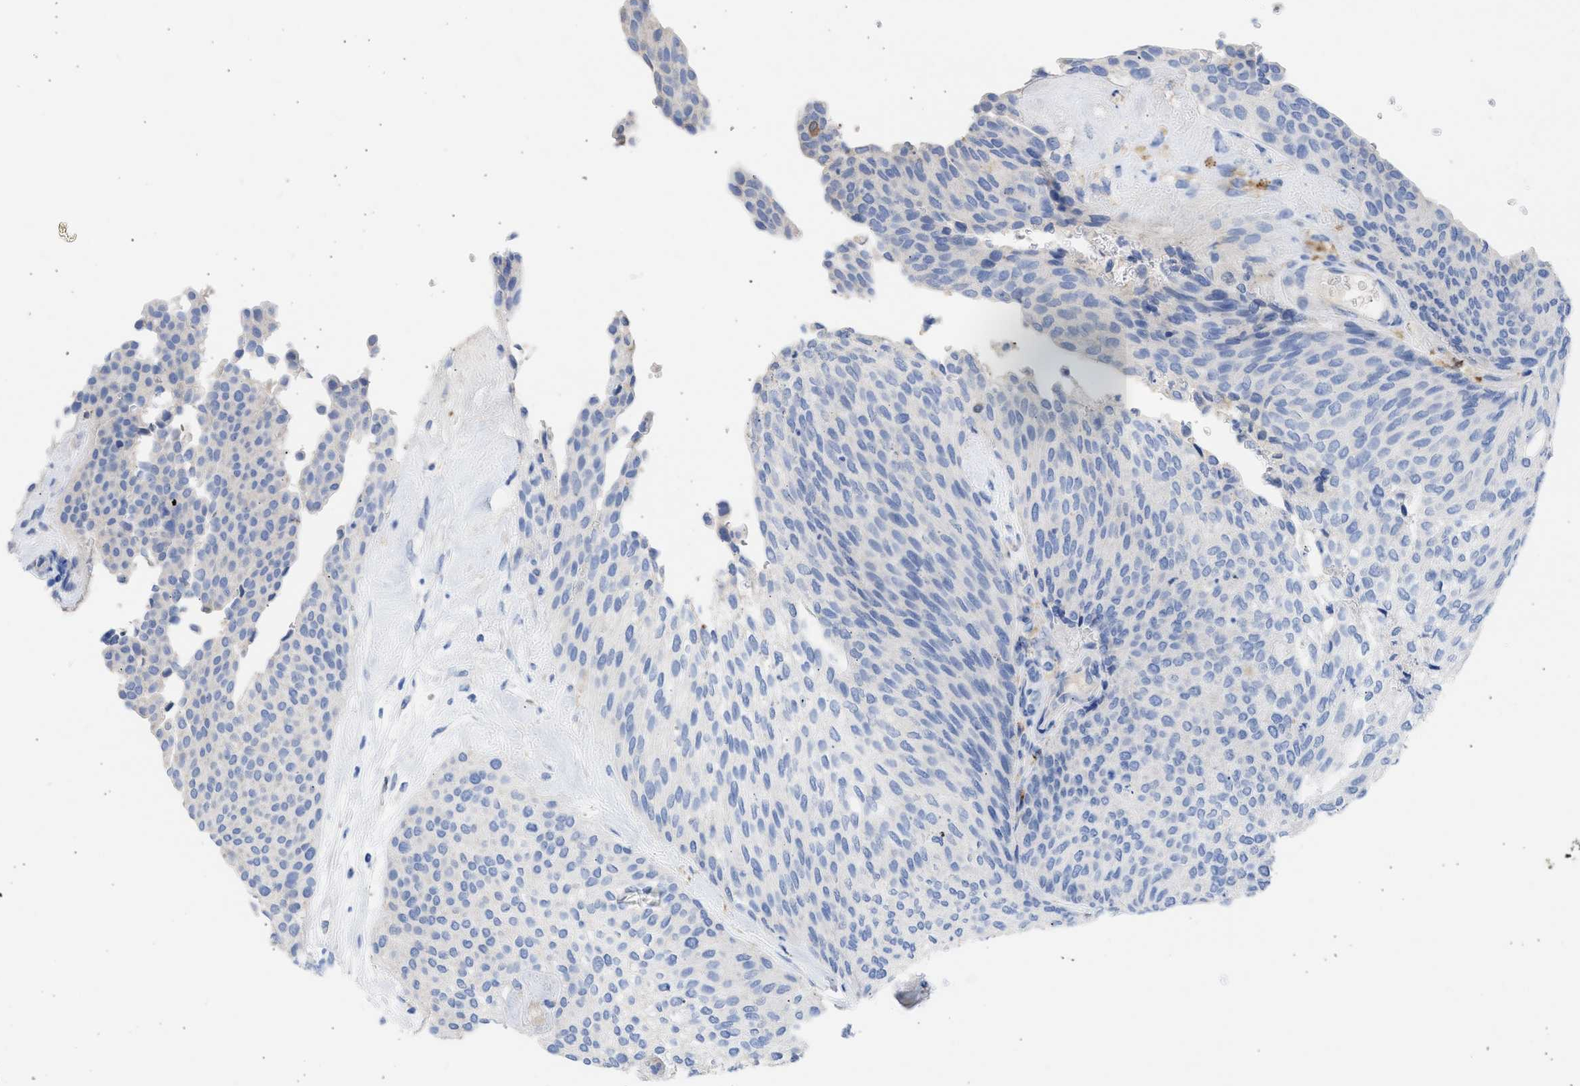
{"staining": {"intensity": "negative", "quantity": "none", "location": "none"}, "tissue": "urothelial cancer", "cell_type": "Tumor cells", "image_type": "cancer", "snomed": [{"axis": "morphology", "description": "Urothelial carcinoma, Low grade"}, {"axis": "topography", "description": "Urinary bladder"}], "caption": "Immunohistochemical staining of human urothelial cancer demonstrates no significant expression in tumor cells.", "gene": "RSPH1", "patient": {"sex": "female", "age": 79}}